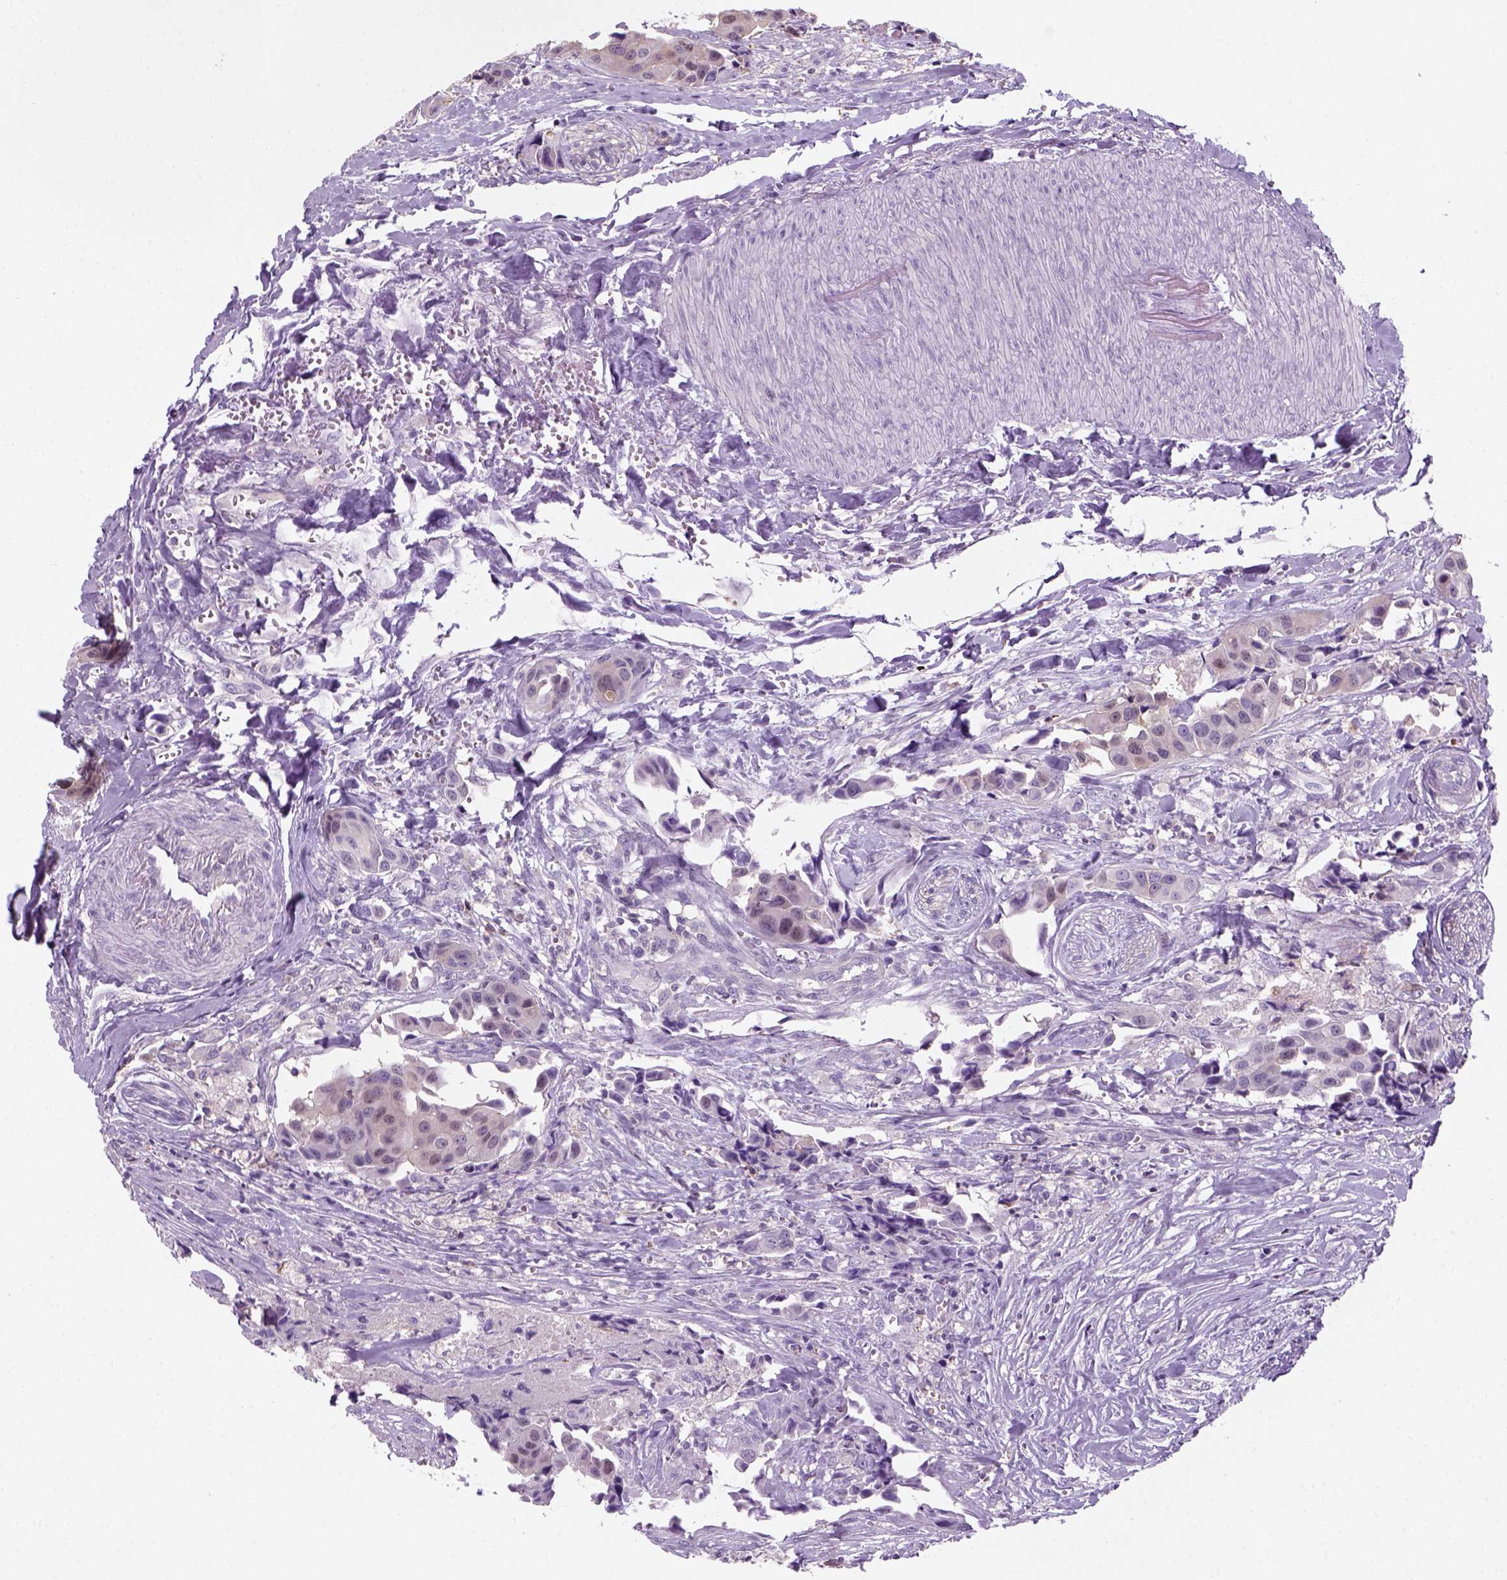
{"staining": {"intensity": "weak", "quantity": "25%-75%", "location": "cytoplasmic/membranous"}, "tissue": "head and neck cancer", "cell_type": "Tumor cells", "image_type": "cancer", "snomed": [{"axis": "morphology", "description": "Adenocarcinoma, NOS"}, {"axis": "topography", "description": "Head-Neck"}], "caption": "The immunohistochemical stain shows weak cytoplasmic/membranous positivity in tumor cells of head and neck cancer (adenocarcinoma) tissue.", "gene": "GOT1", "patient": {"sex": "male", "age": 76}}